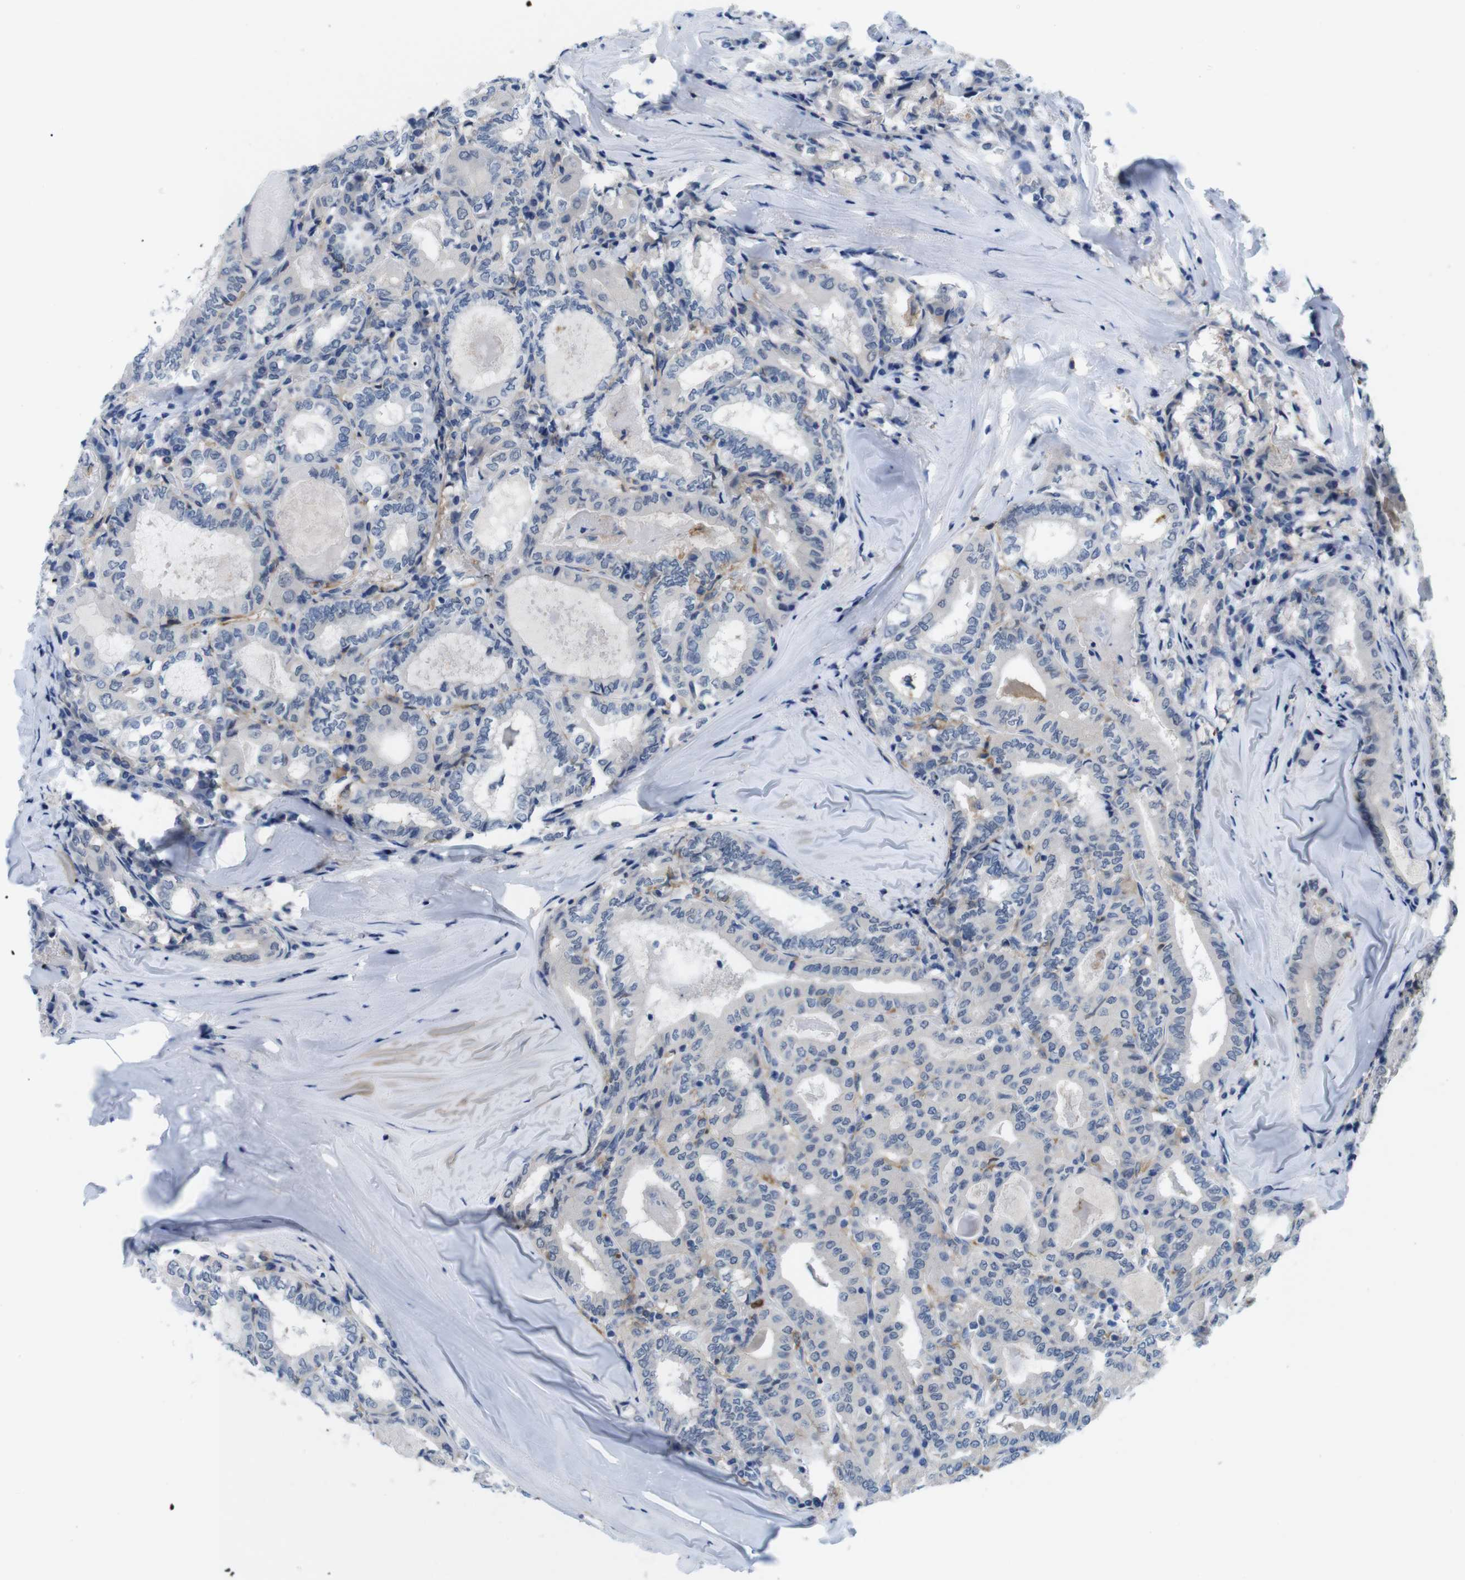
{"staining": {"intensity": "negative", "quantity": "none", "location": "none"}, "tissue": "thyroid cancer", "cell_type": "Tumor cells", "image_type": "cancer", "snomed": [{"axis": "morphology", "description": "Papillary adenocarcinoma, NOS"}, {"axis": "topography", "description": "Thyroid gland"}], "caption": "This is an immunohistochemistry photomicrograph of thyroid papillary adenocarcinoma. There is no positivity in tumor cells.", "gene": "CD300C", "patient": {"sex": "female", "age": 42}}